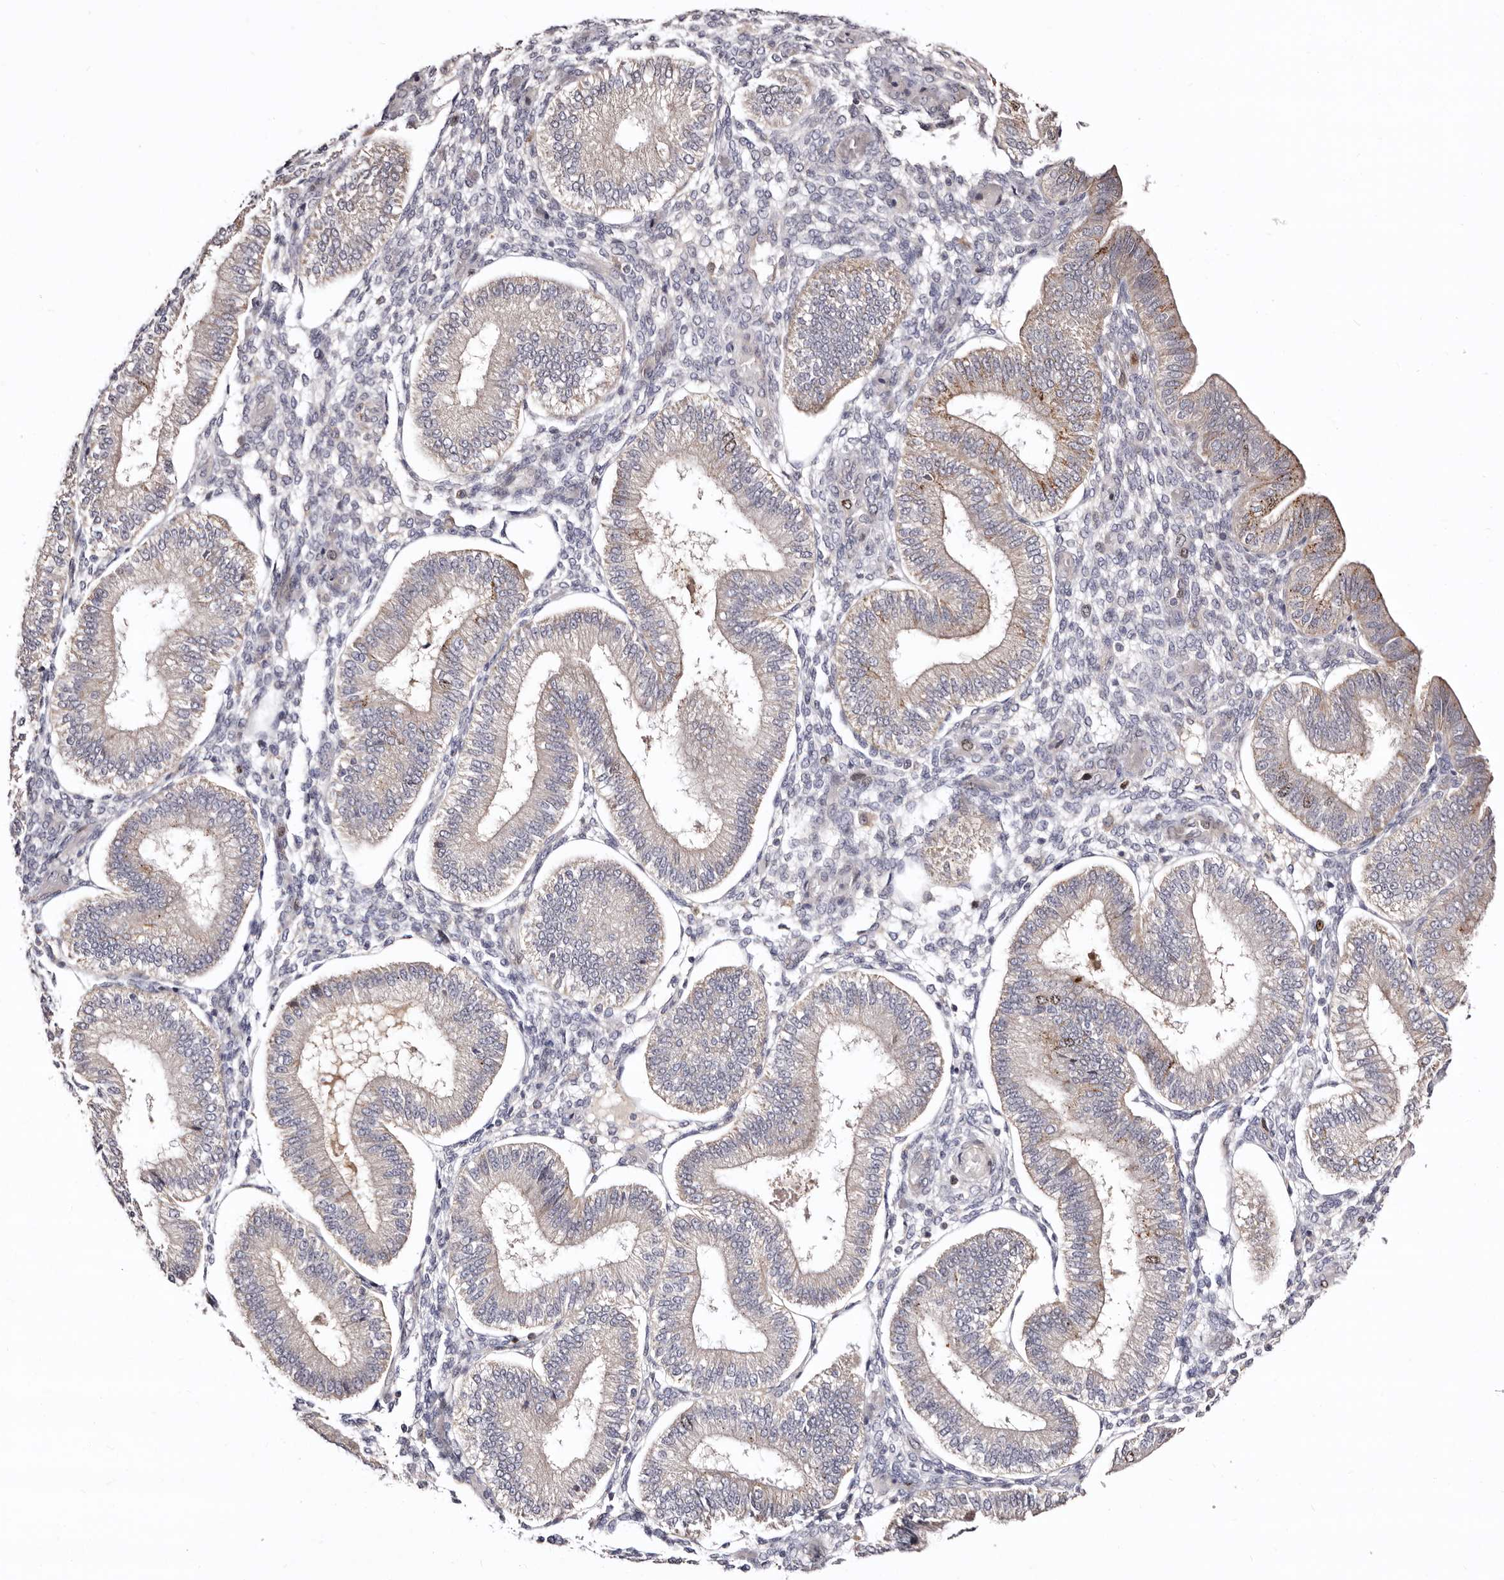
{"staining": {"intensity": "negative", "quantity": "none", "location": "none"}, "tissue": "endometrium", "cell_type": "Cells in endometrial stroma", "image_type": "normal", "snomed": [{"axis": "morphology", "description": "Normal tissue, NOS"}, {"axis": "topography", "description": "Endometrium"}], "caption": "Image shows no protein staining in cells in endometrial stroma of benign endometrium.", "gene": "CDCA8", "patient": {"sex": "female", "age": 39}}